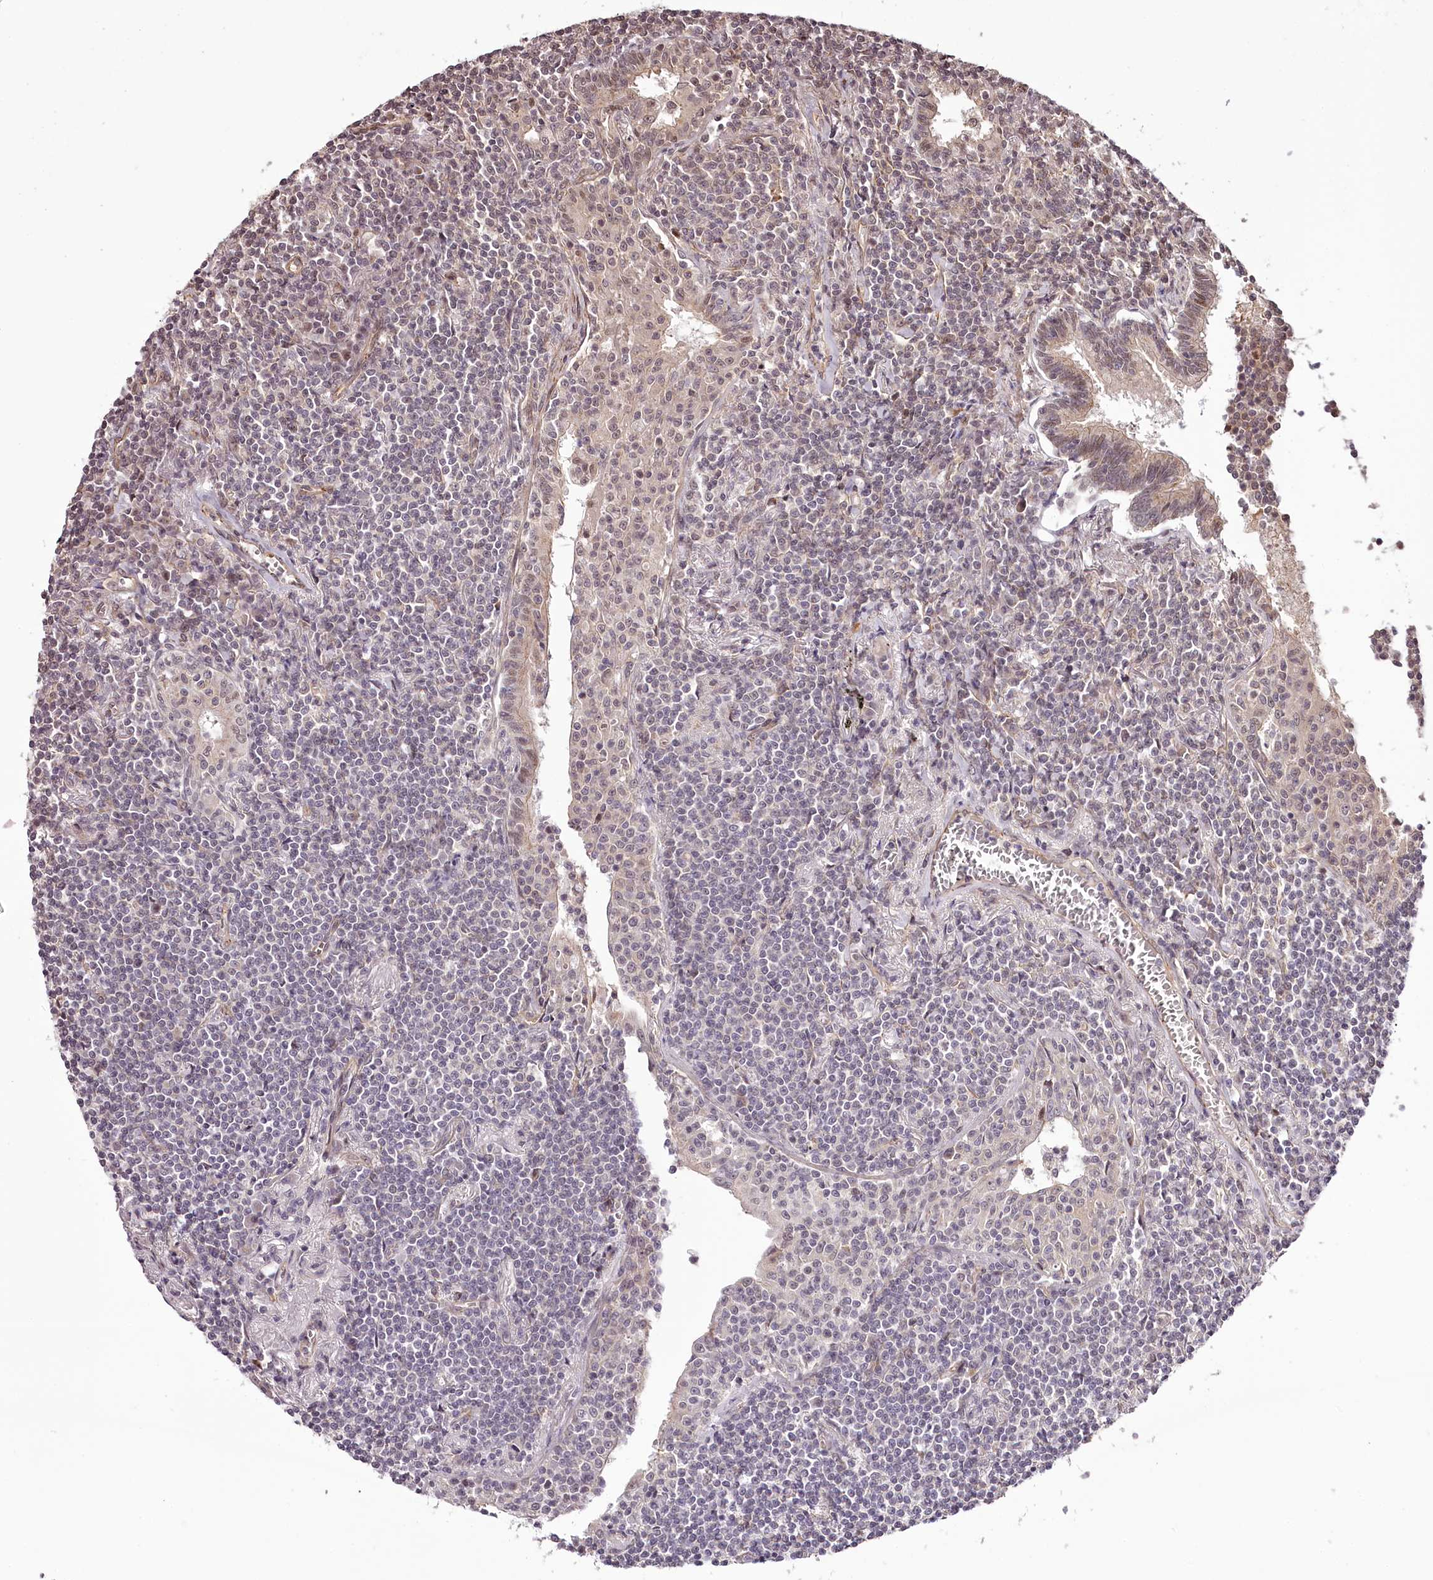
{"staining": {"intensity": "weak", "quantity": "<25%", "location": "nuclear"}, "tissue": "lymphoma", "cell_type": "Tumor cells", "image_type": "cancer", "snomed": [{"axis": "morphology", "description": "Malignant lymphoma, non-Hodgkin's type, Low grade"}, {"axis": "topography", "description": "Lung"}], "caption": "Tumor cells are negative for protein expression in human lymphoma.", "gene": "TTC33", "patient": {"sex": "female", "age": 71}}